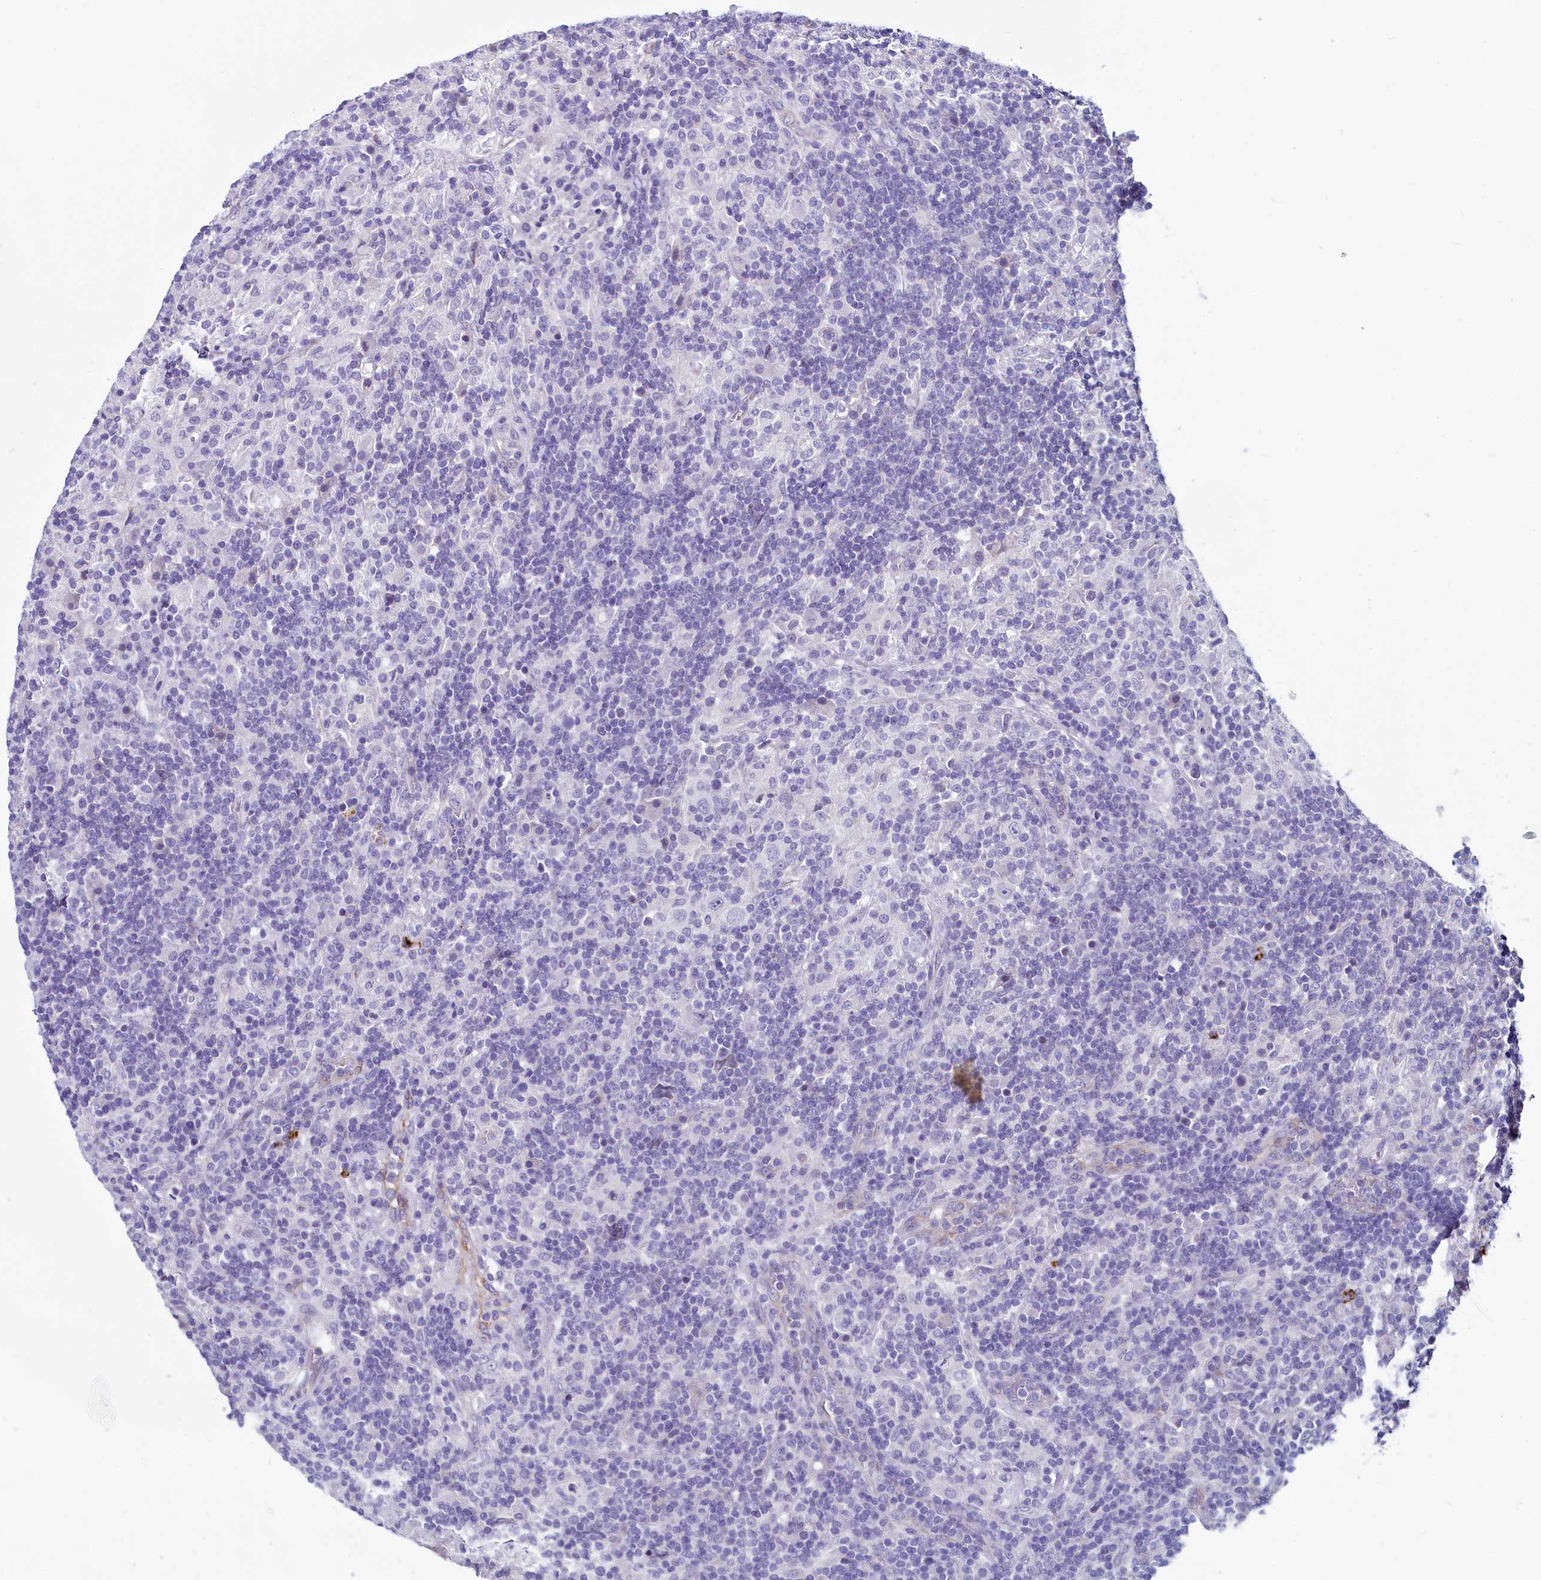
{"staining": {"intensity": "negative", "quantity": "none", "location": "none"}, "tissue": "lymphoma", "cell_type": "Tumor cells", "image_type": "cancer", "snomed": [{"axis": "morphology", "description": "Hodgkin's disease, NOS"}, {"axis": "topography", "description": "Lymph node"}], "caption": "Lymphoma was stained to show a protein in brown. There is no significant positivity in tumor cells.", "gene": "INSC", "patient": {"sex": "male", "age": 70}}